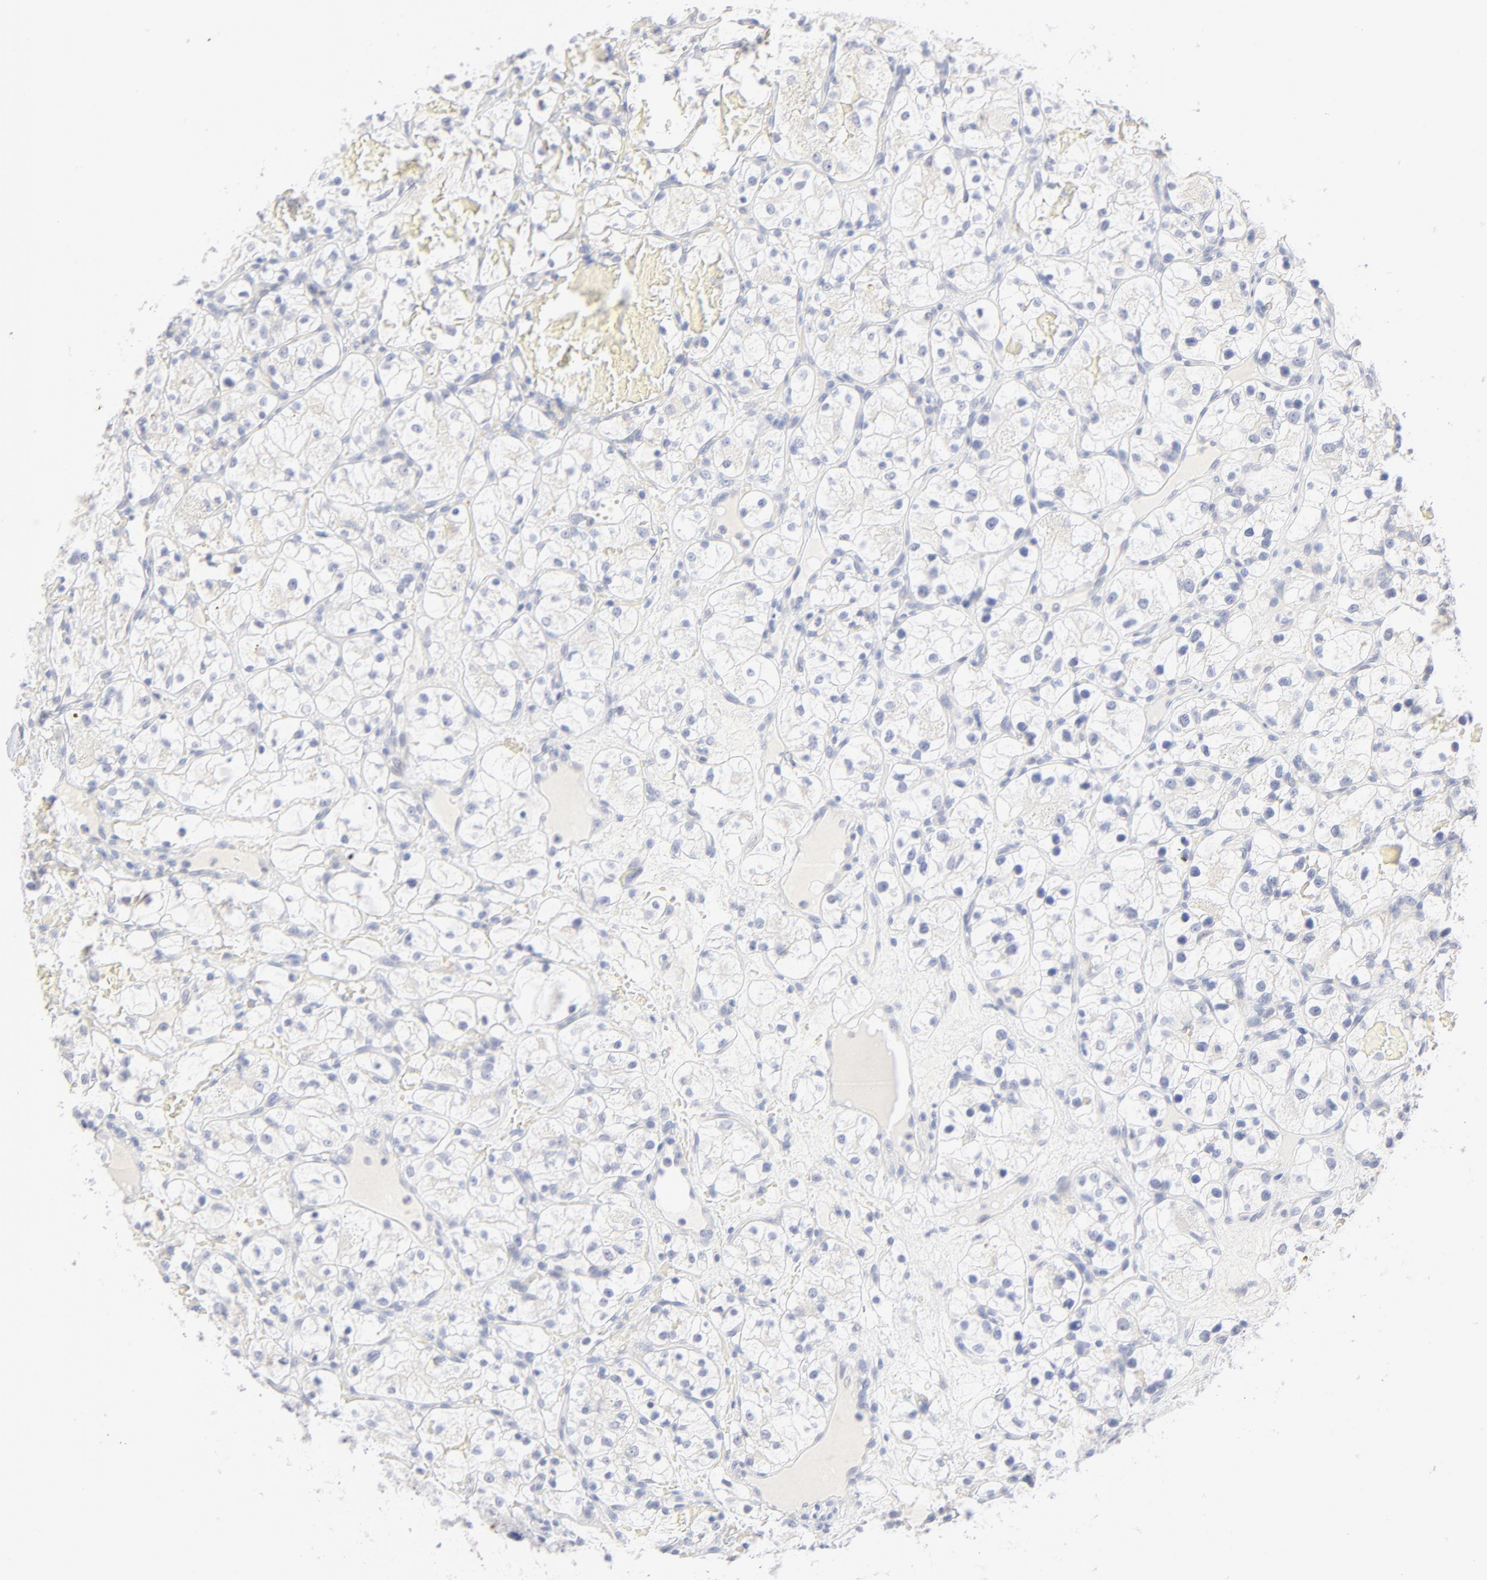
{"staining": {"intensity": "negative", "quantity": "none", "location": "none"}, "tissue": "renal cancer", "cell_type": "Tumor cells", "image_type": "cancer", "snomed": [{"axis": "morphology", "description": "Adenocarcinoma, NOS"}, {"axis": "topography", "description": "Kidney"}], "caption": "Tumor cells show no significant protein staining in renal cancer.", "gene": "ONECUT1", "patient": {"sex": "female", "age": 60}}